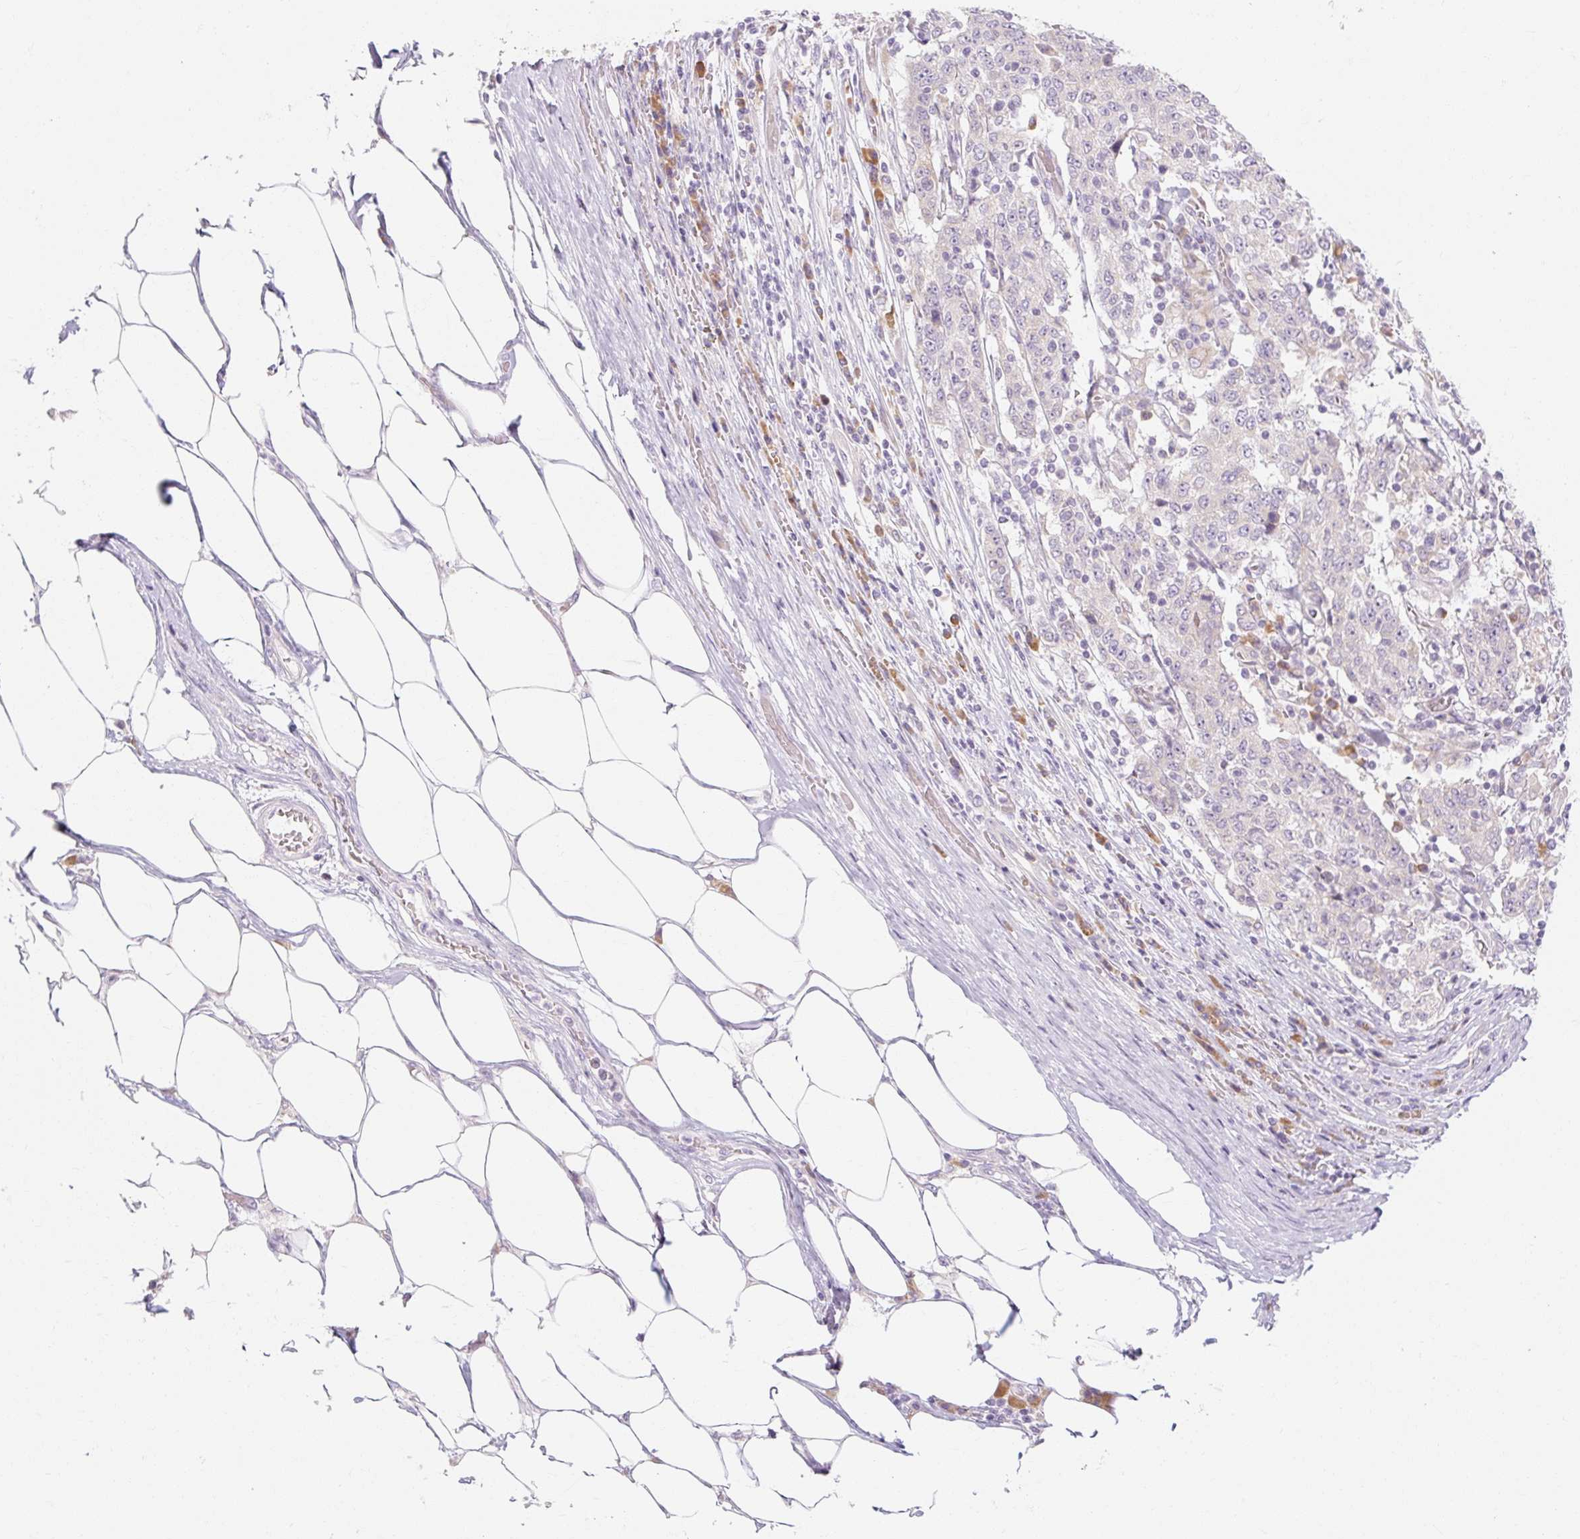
{"staining": {"intensity": "negative", "quantity": "none", "location": "none"}, "tissue": "stomach cancer", "cell_type": "Tumor cells", "image_type": "cancer", "snomed": [{"axis": "morphology", "description": "Adenocarcinoma, NOS"}, {"axis": "topography", "description": "Stomach"}], "caption": "Human stomach adenocarcinoma stained for a protein using immunohistochemistry reveals no staining in tumor cells.", "gene": "MYO1D", "patient": {"sex": "male", "age": 59}}